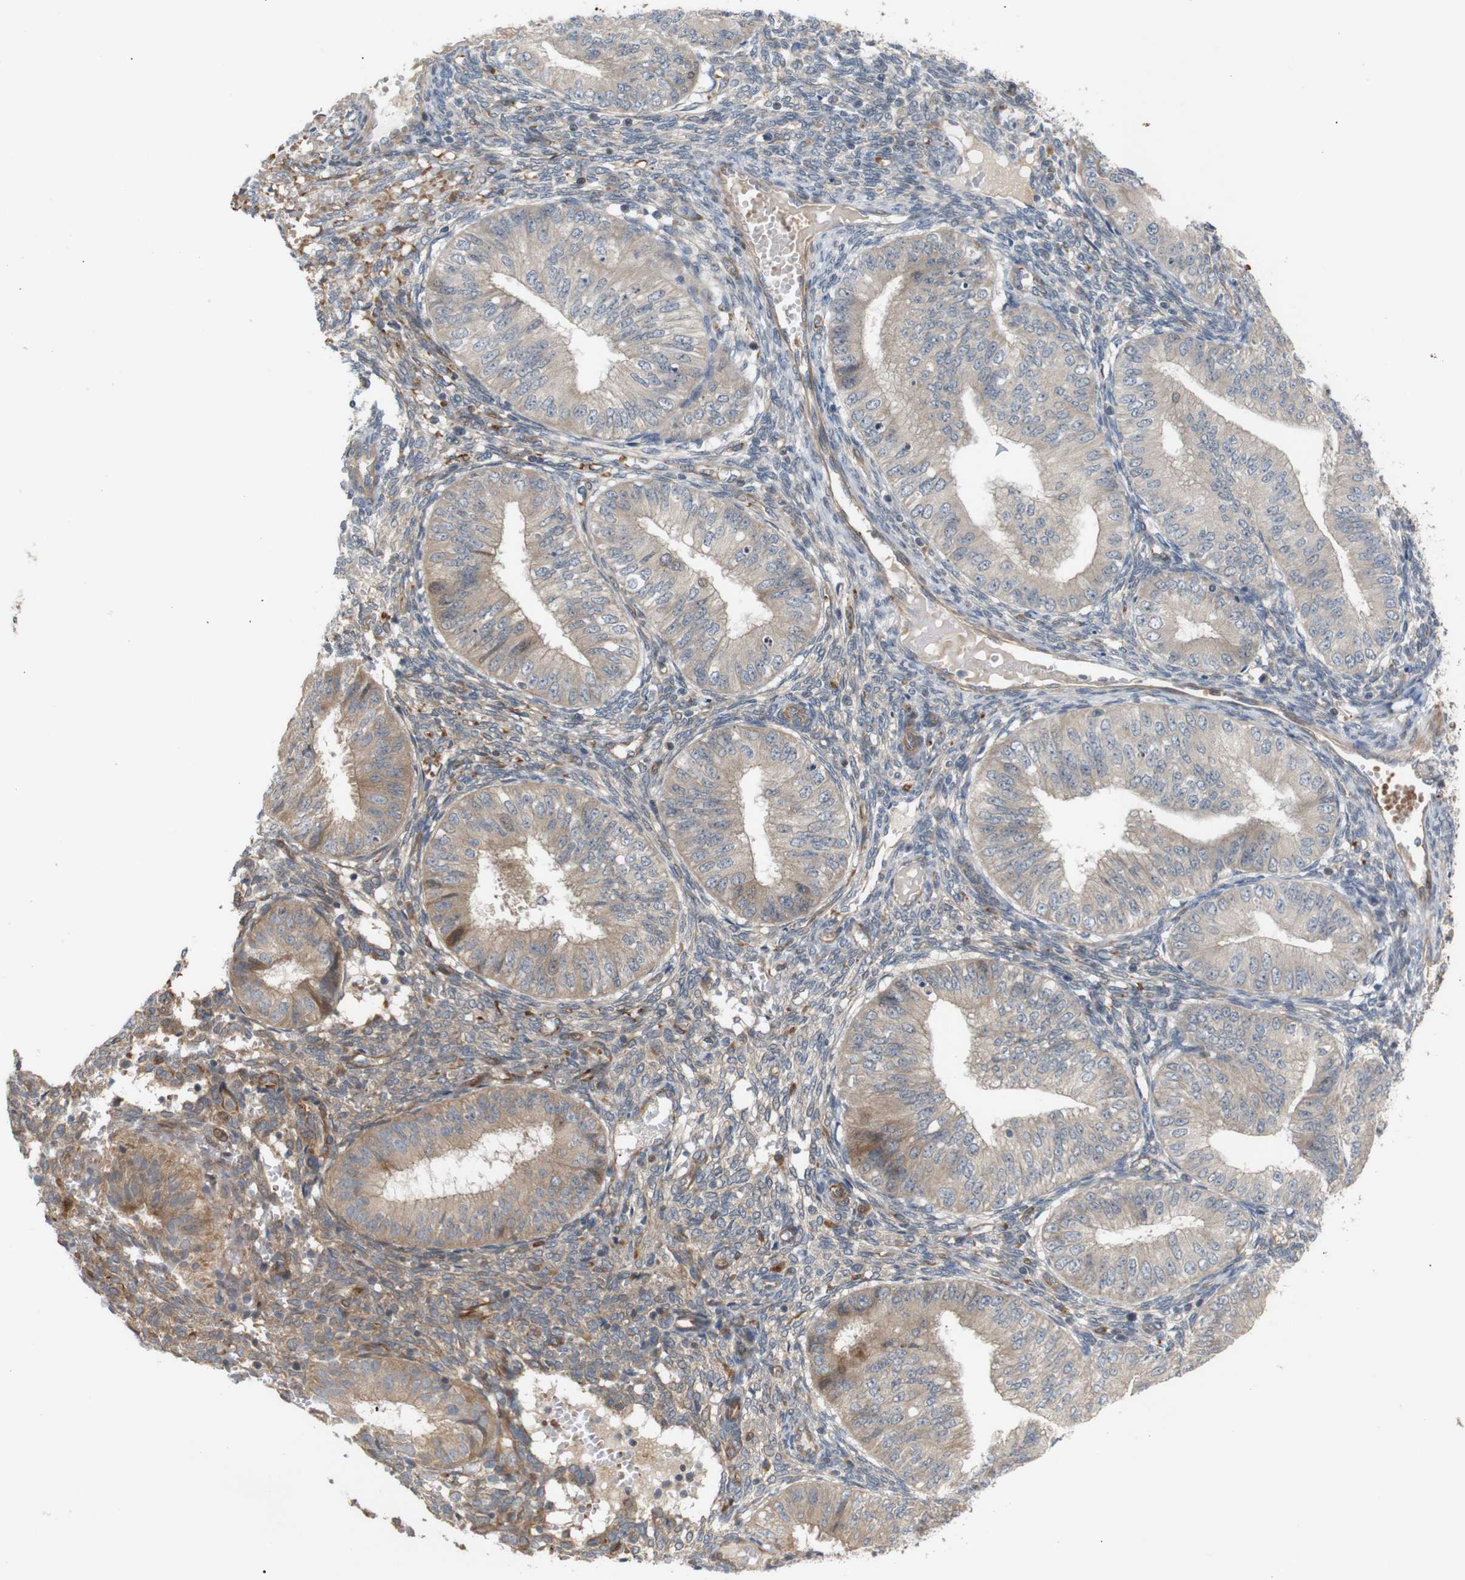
{"staining": {"intensity": "weak", "quantity": ">75%", "location": "cytoplasmic/membranous"}, "tissue": "endometrial cancer", "cell_type": "Tumor cells", "image_type": "cancer", "snomed": [{"axis": "morphology", "description": "Normal tissue, NOS"}, {"axis": "morphology", "description": "Adenocarcinoma, NOS"}, {"axis": "topography", "description": "Endometrium"}], "caption": "DAB (3,3'-diaminobenzidine) immunohistochemical staining of endometrial cancer (adenocarcinoma) reveals weak cytoplasmic/membranous protein expression in about >75% of tumor cells.", "gene": "RPTOR", "patient": {"sex": "female", "age": 53}}